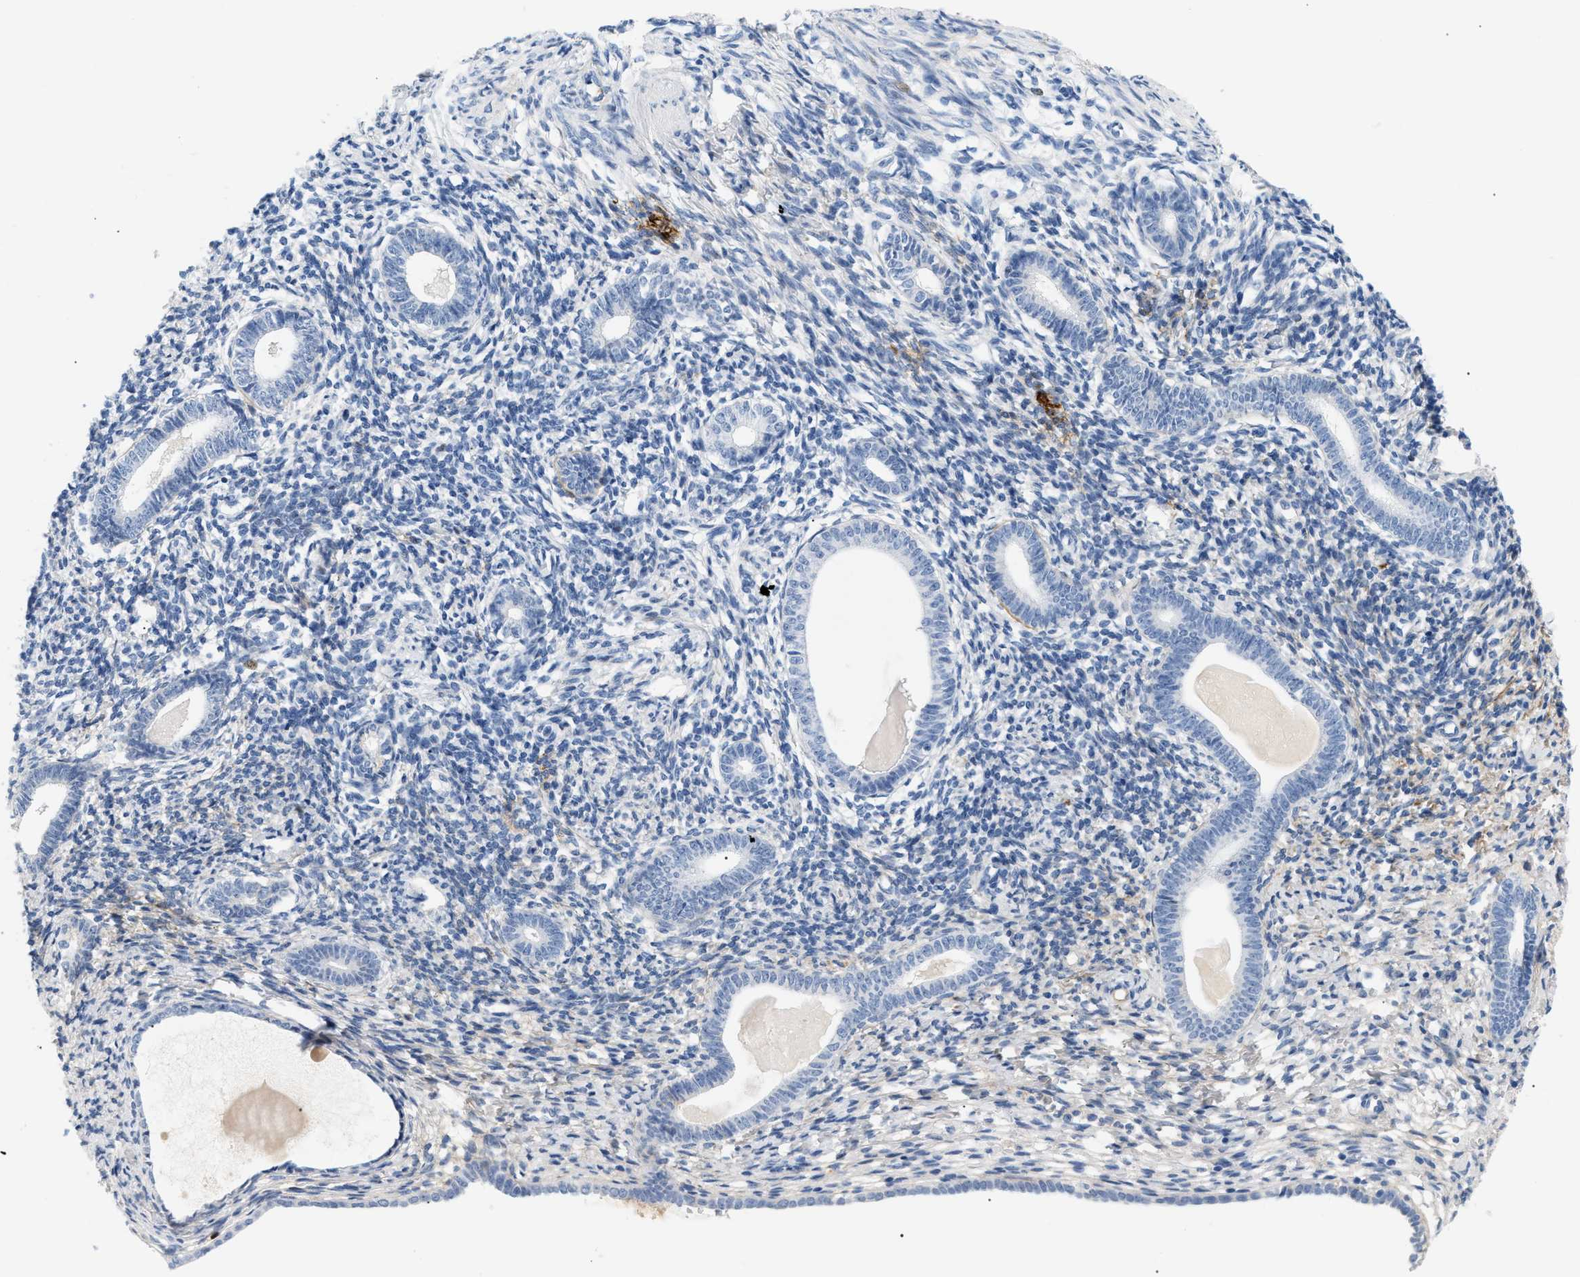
{"staining": {"intensity": "negative", "quantity": "none", "location": "none"}, "tissue": "endometrium", "cell_type": "Cells in endometrial stroma", "image_type": "normal", "snomed": [{"axis": "morphology", "description": "Normal tissue, NOS"}, {"axis": "topography", "description": "Endometrium"}], "caption": "This is a histopathology image of immunohistochemistry (IHC) staining of benign endometrium, which shows no expression in cells in endometrial stroma.", "gene": "CFH", "patient": {"sex": "female", "age": 71}}